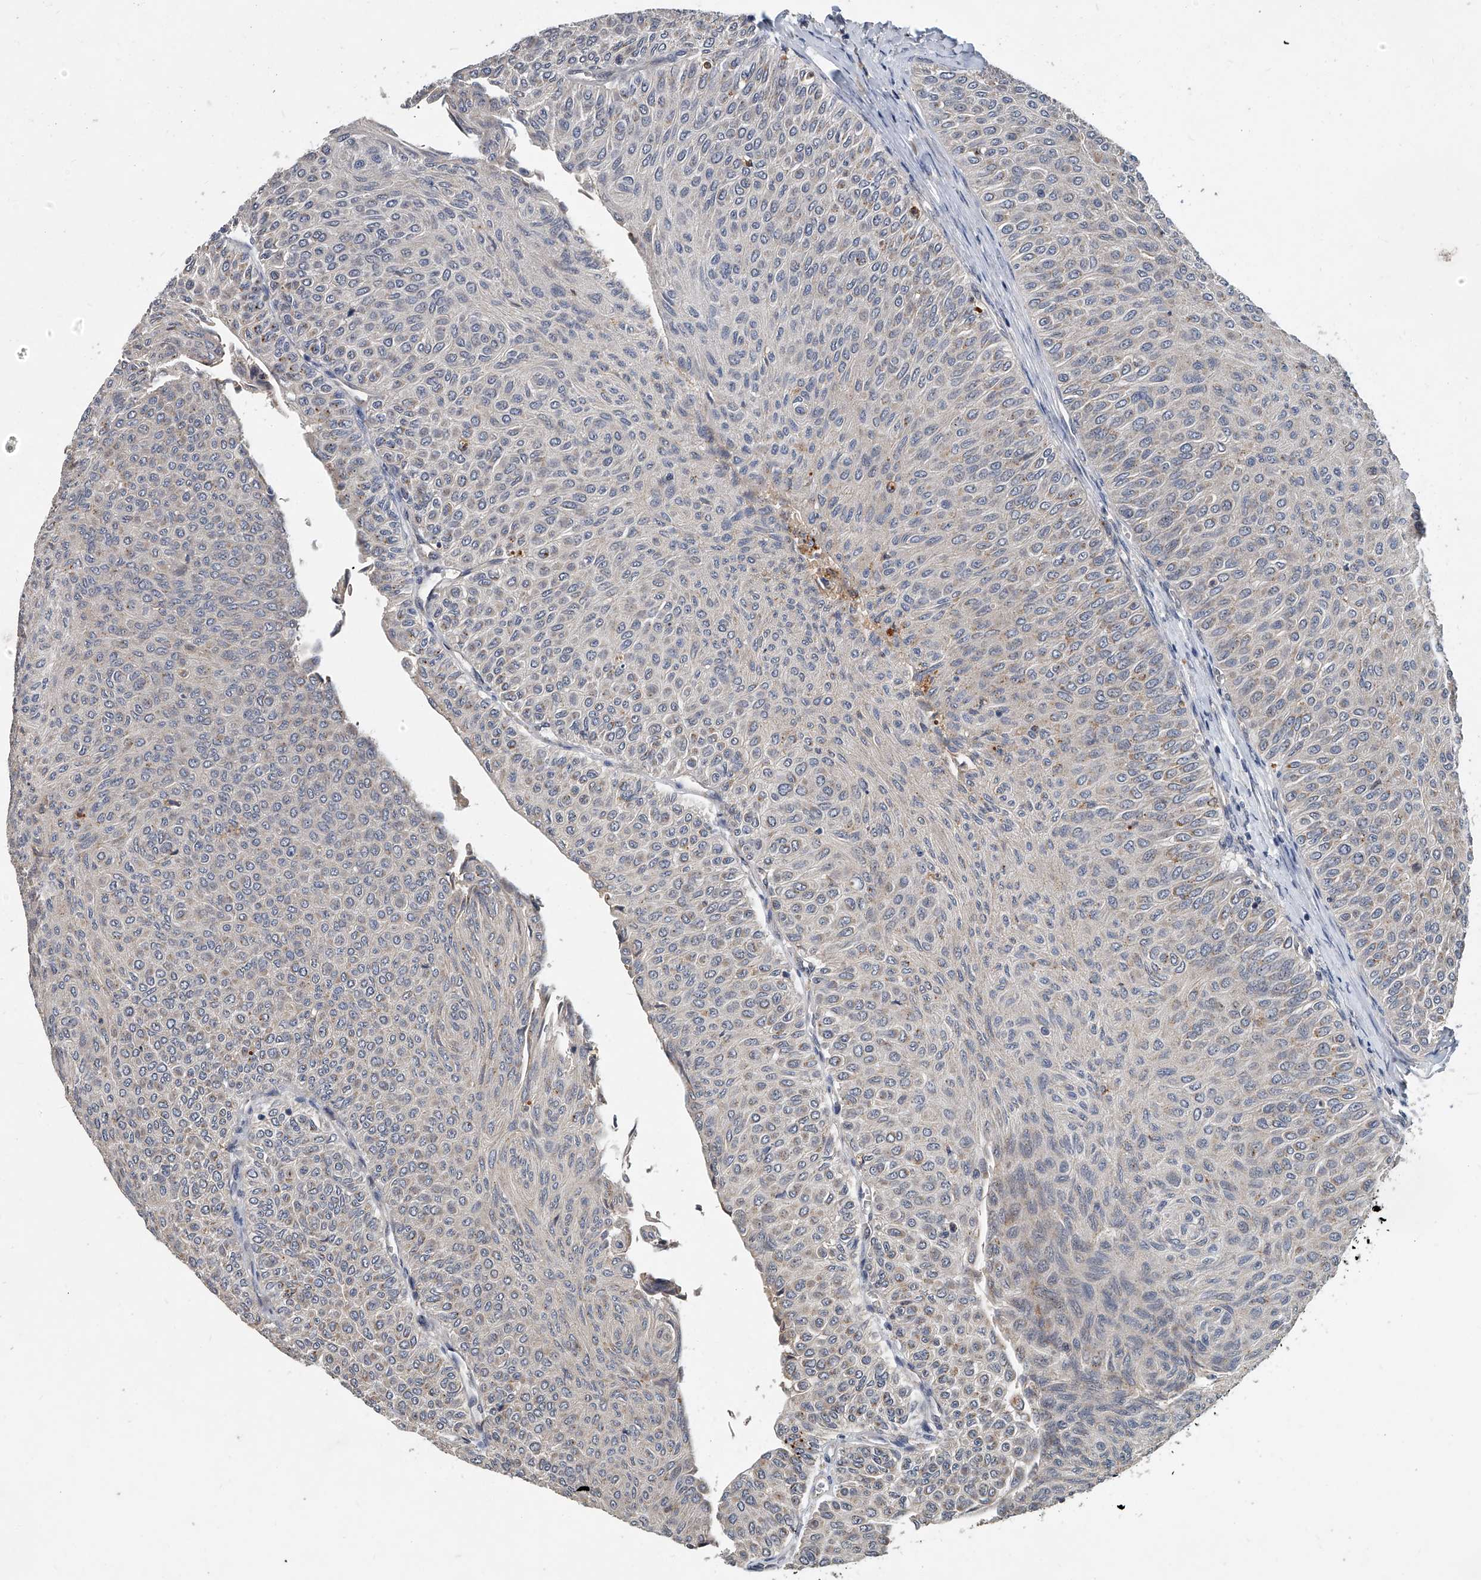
{"staining": {"intensity": "negative", "quantity": "none", "location": "none"}, "tissue": "urothelial cancer", "cell_type": "Tumor cells", "image_type": "cancer", "snomed": [{"axis": "morphology", "description": "Urothelial carcinoma, Low grade"}, {"axis": "topography", "description": "Urinary bladder"}], "caption": "DAB (3,3'-diaminobenzidine) immunohistochemical staining of urothelial carcinoma (low-grade) exhibits no significant staining in tumor cells.", "gene": "JAG2", "patient": {"sex": "male", "age": 78}}